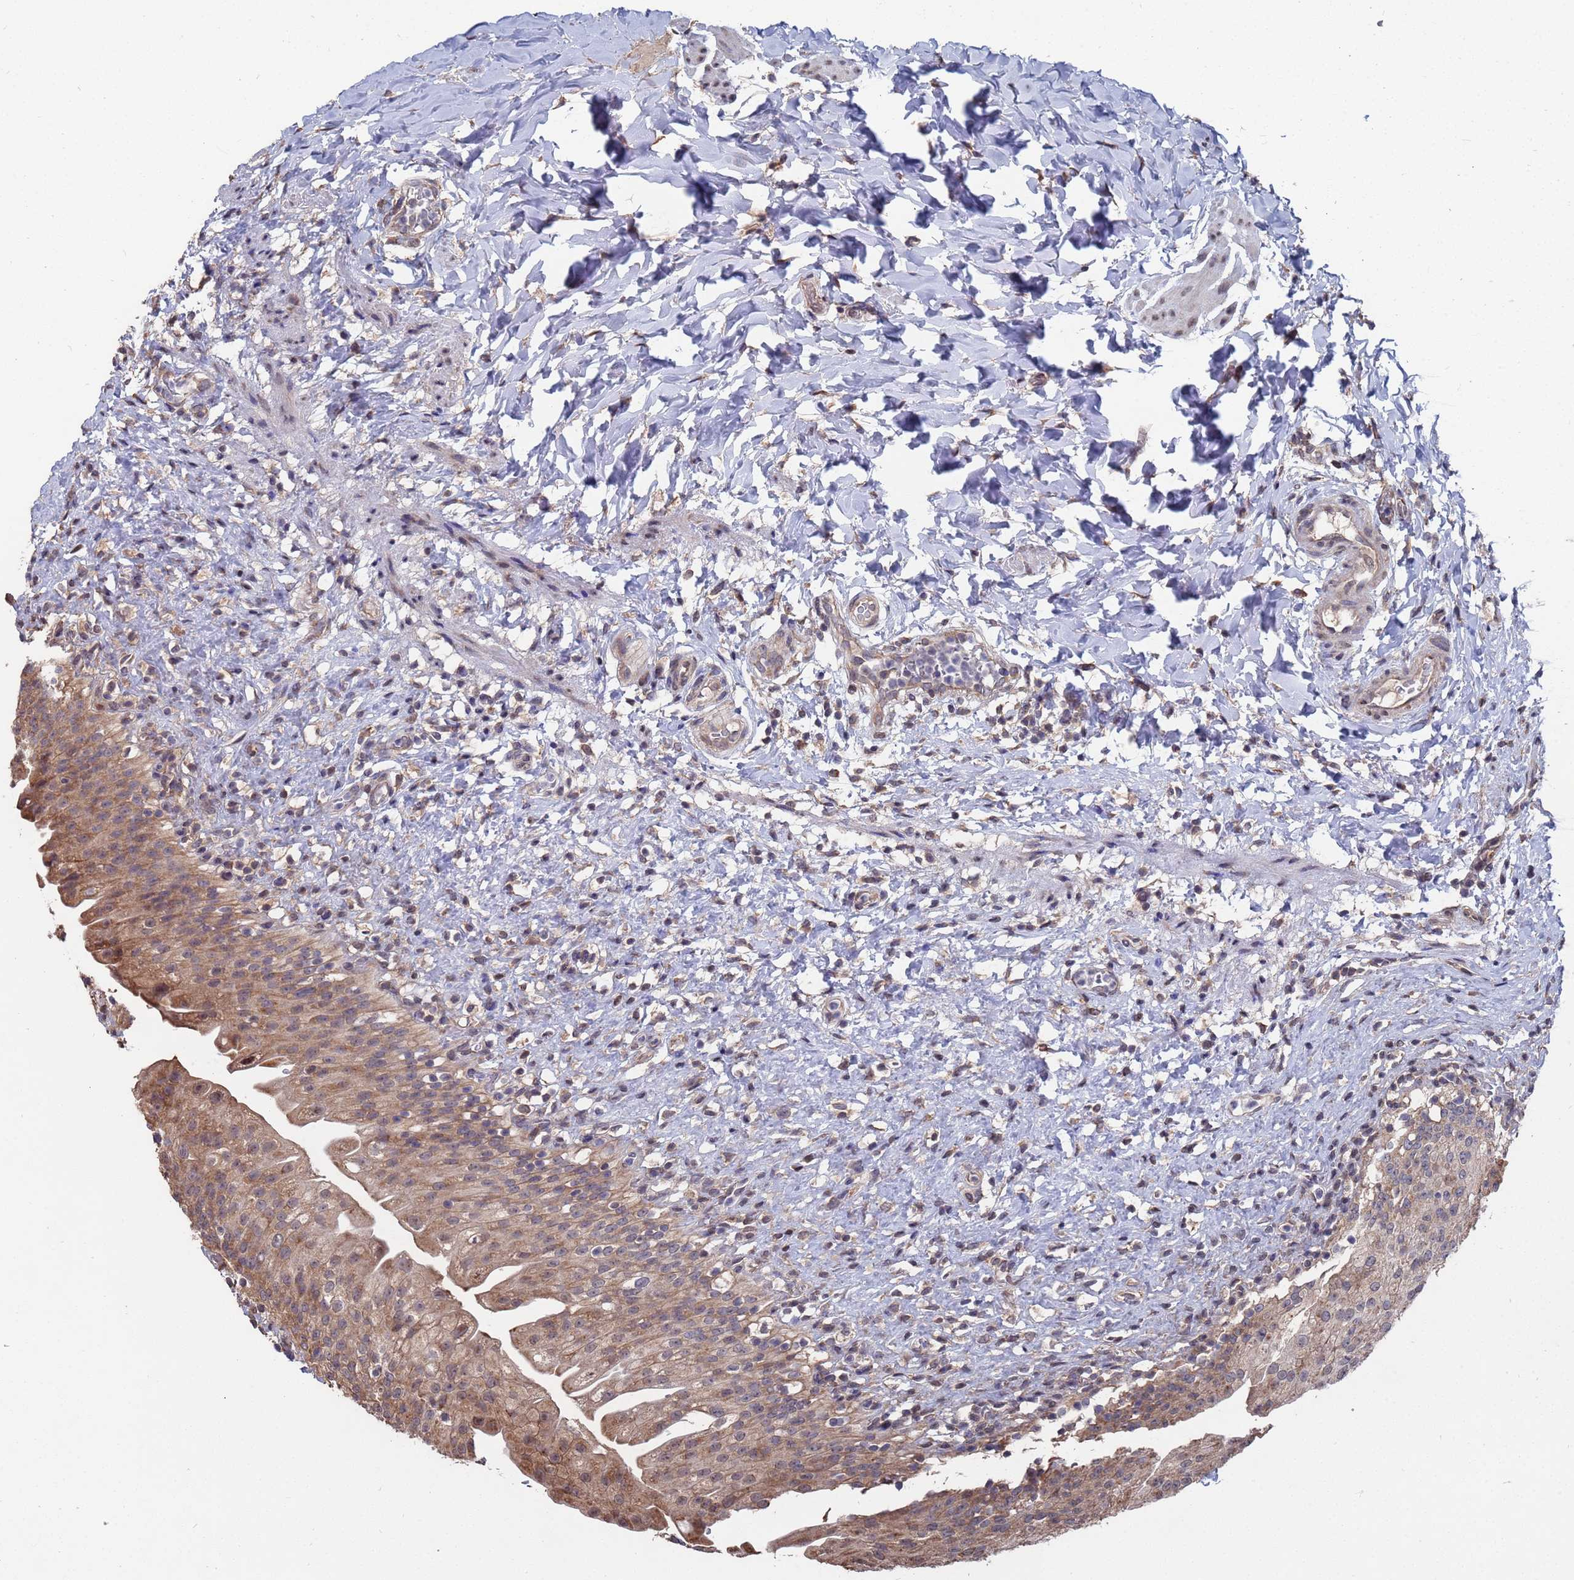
{"staining": {"intensity": "moderate", "quantity": ">75%", "location": "cytoplasmic/membranous"}, "tissue": "urinary bladder", "cell_type": "Urothelial cells", "image_type": "normal", "snomed": [{"axis": "morphology", "description": "Normal tissue, NOS"}, {"axis": "topography", "description": "Urinary bladder"}], "caption": "Urothelial cells exhibit medium levels of moderate cytoplasmic/membranous positivity in approximately >75% of cells in unremarkable urinary bladder.", "gene": "CFAP119", "patient": {"sex": "female", "age": 27}}